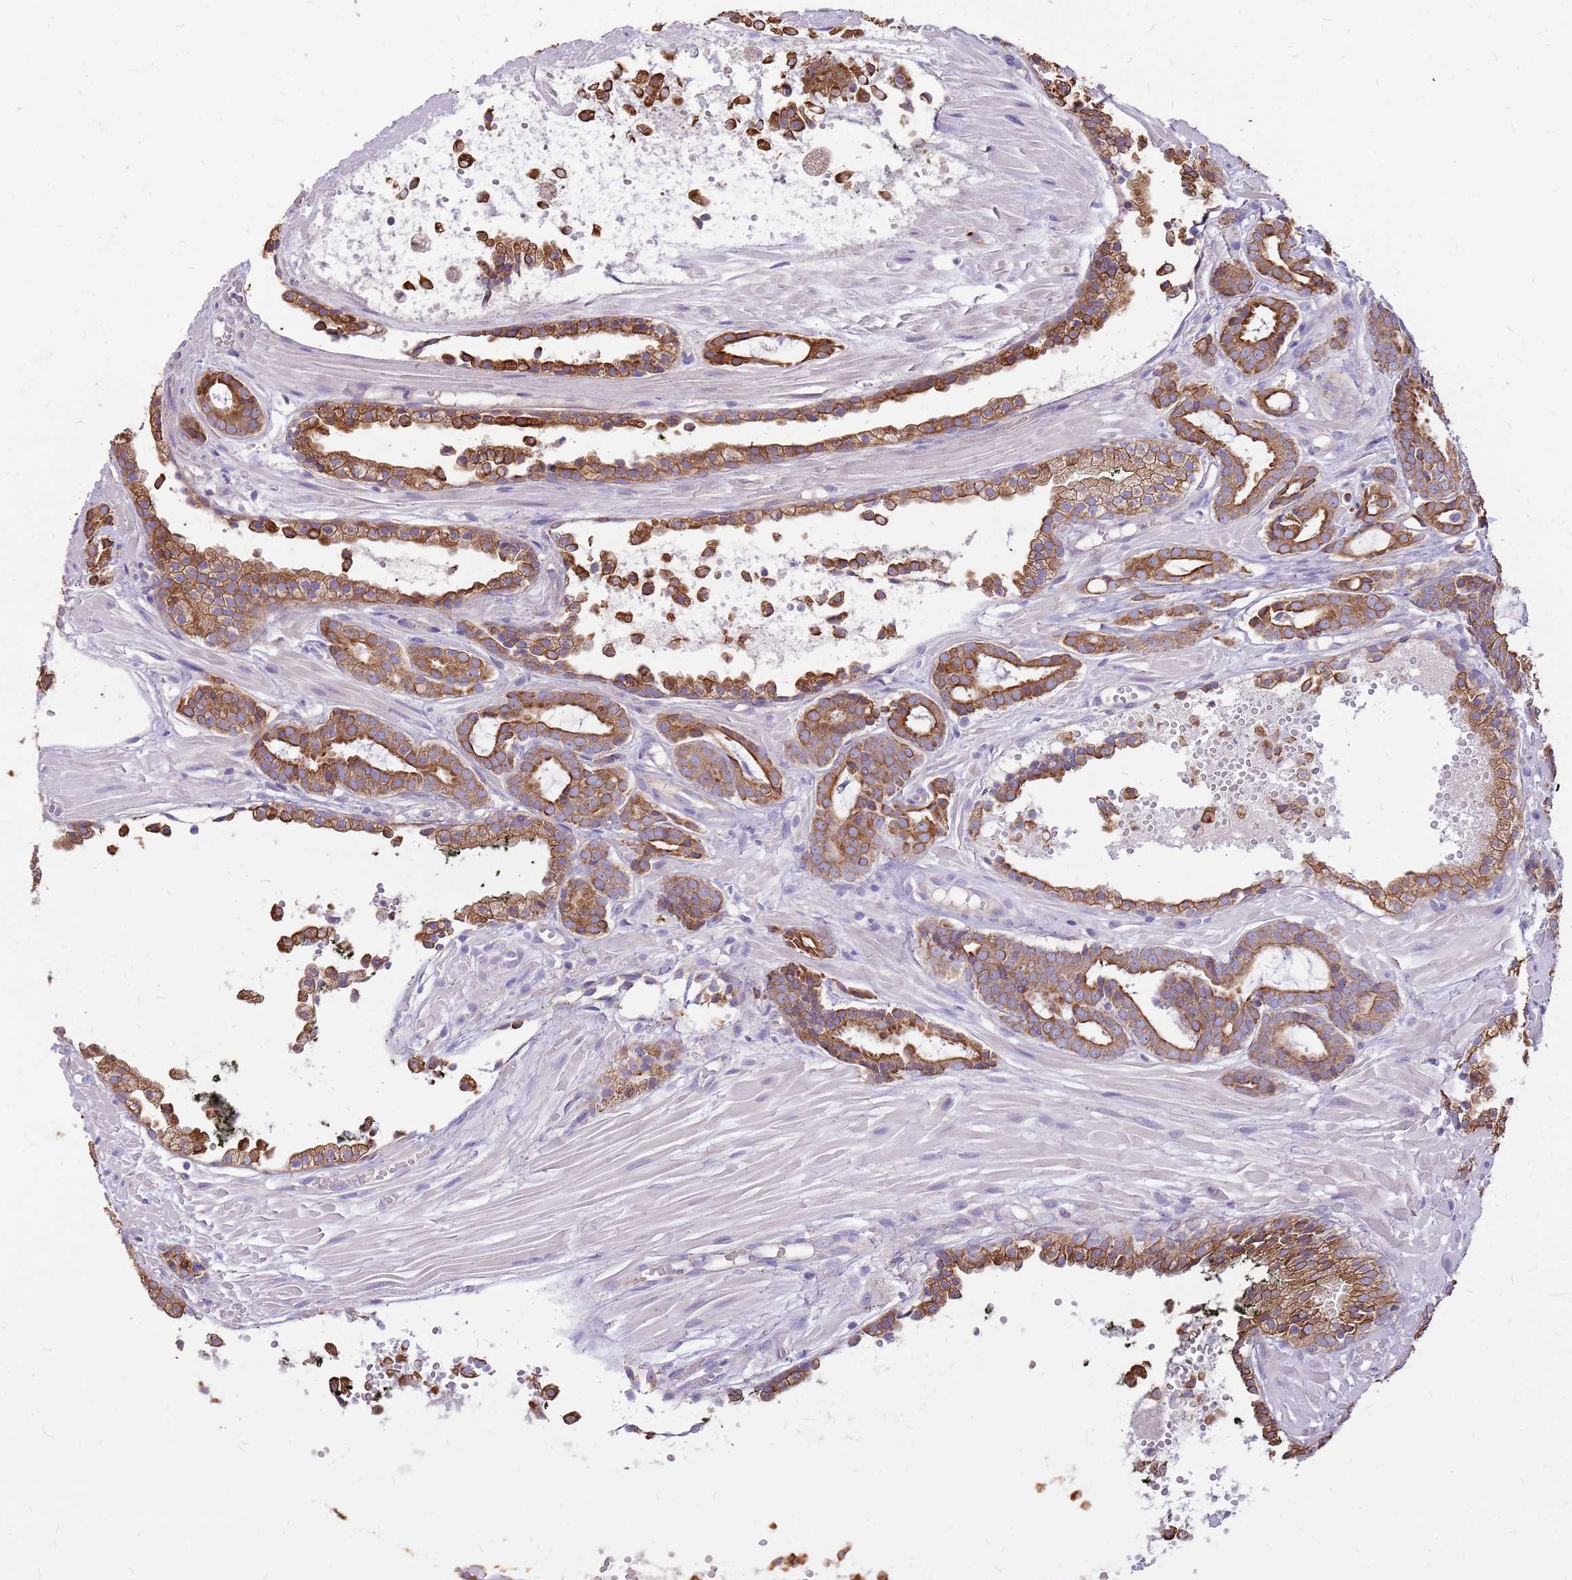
{"staining": {"intensity": "strong", "quantity": "25%-75%", "location": "cytoplasmic/membranous"}, "tissue": "prostate cancer", "cell_type": "Tumor cells", "image_type": "cancer", "snomed": [{"axis": "morphology", "description": "Adenocarcinoma, High grade"}, {"axis": "topography", "description": "Prostate"}], "caption": "This is an image of IHC staining of prostate cancer, which shows strong positivity in the cytoplasmic/membranous of tumor cells.", "gene": "WASHC4", "patient": {"sex": "male", "age": 71}}